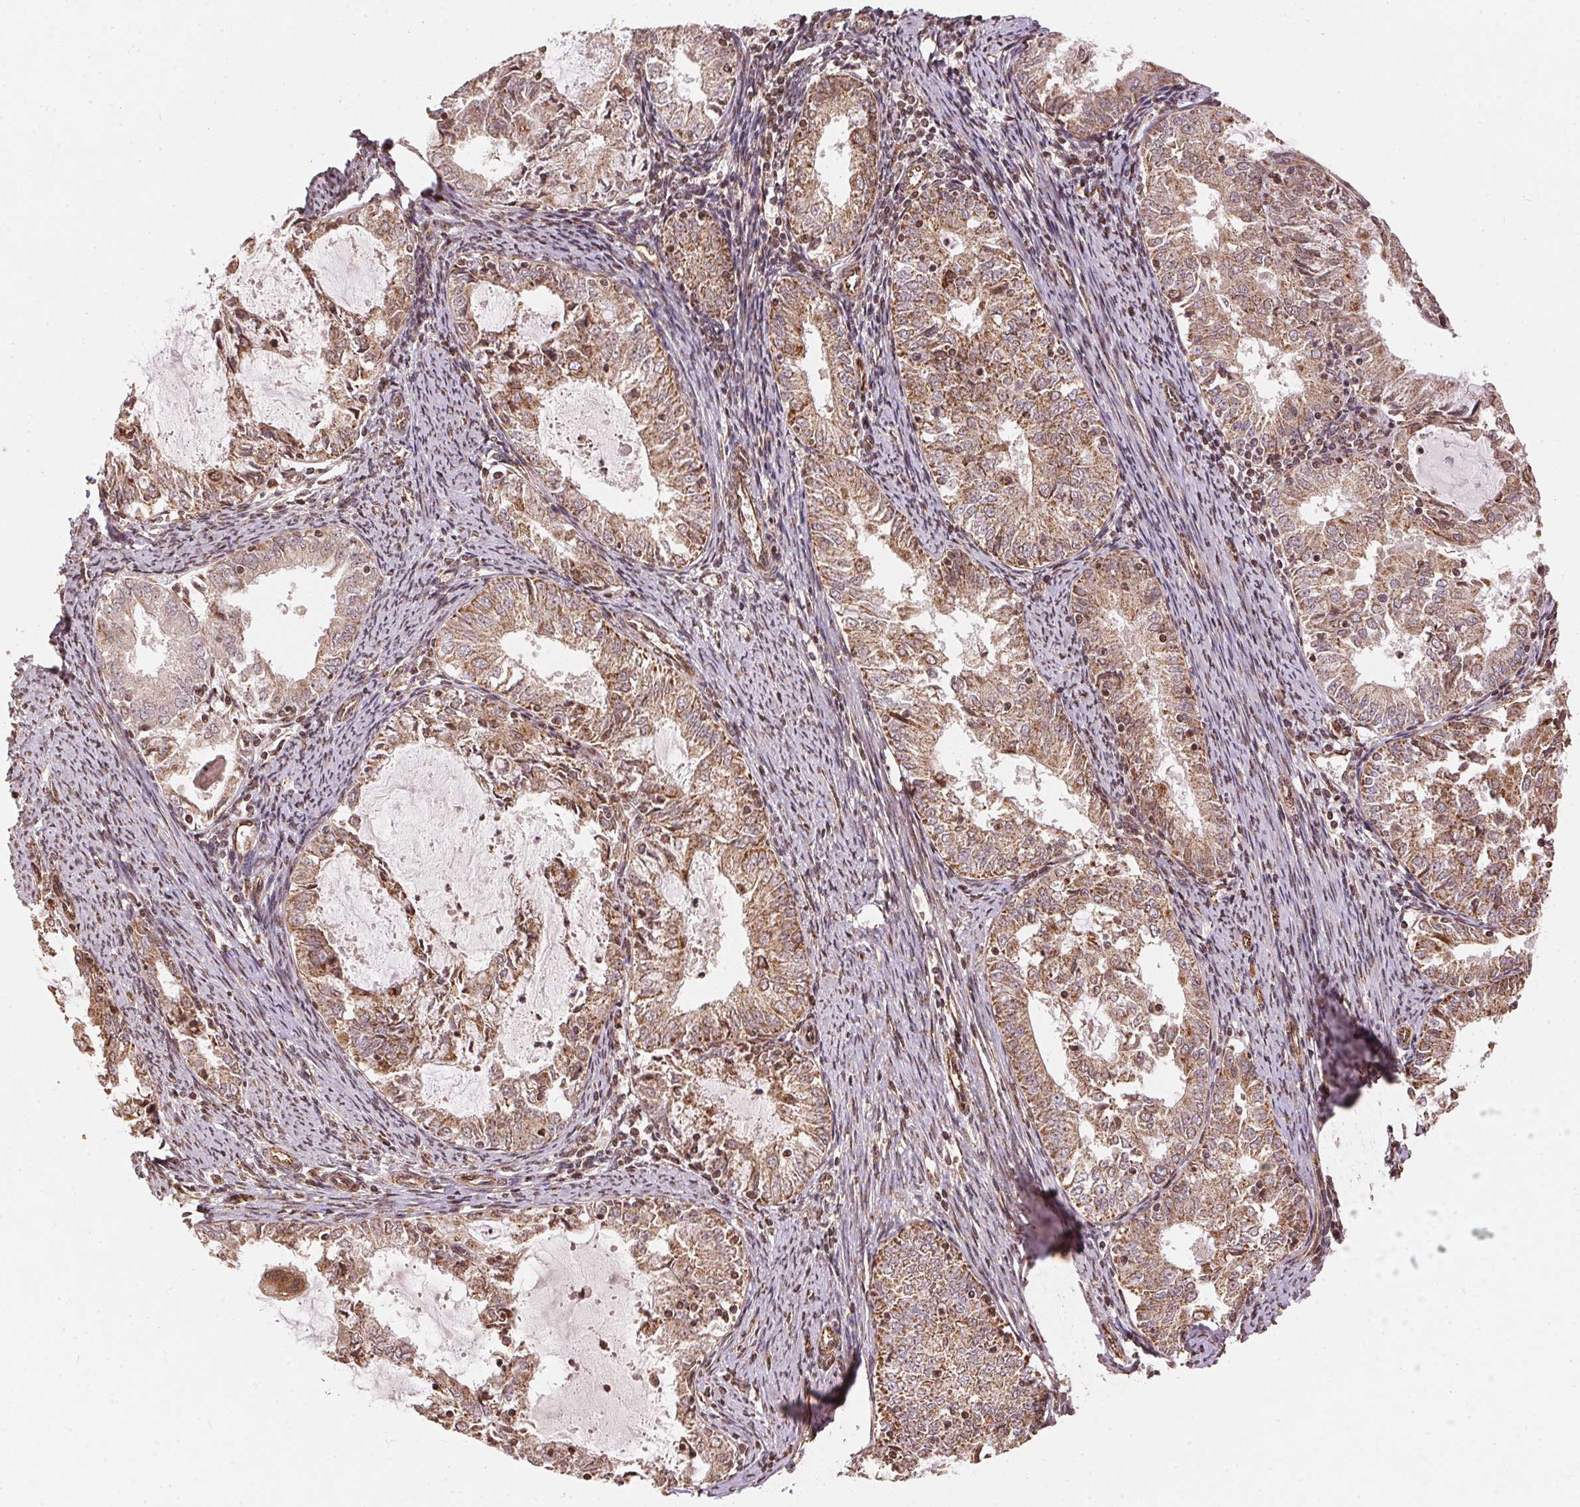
{"staining": {"intensity": "moderate", "quantity": ">75%", "location": "cytoplasmic/membranous"}, "tissue": "endometrial cancer", "cell_type": "Tumor cells", "image_type": "cancer", "snomed": [{"axis": "morphology", "description": "Adenocarcinoma, NOS"}, {"axis": "topography", "description": "Endometrium"}], "caption": "Immunohistochemical staining of endometrial adenocarcinoma demonstrates medium levels of moderate cytoplasmic/membranous protein positivity in approximately >75% of tumor cells. (DAB IHC, brown staining for protein, blue staining for nuclei).", "gene": "SPRED2", "patient": {"sex": "female", "age": 57}}